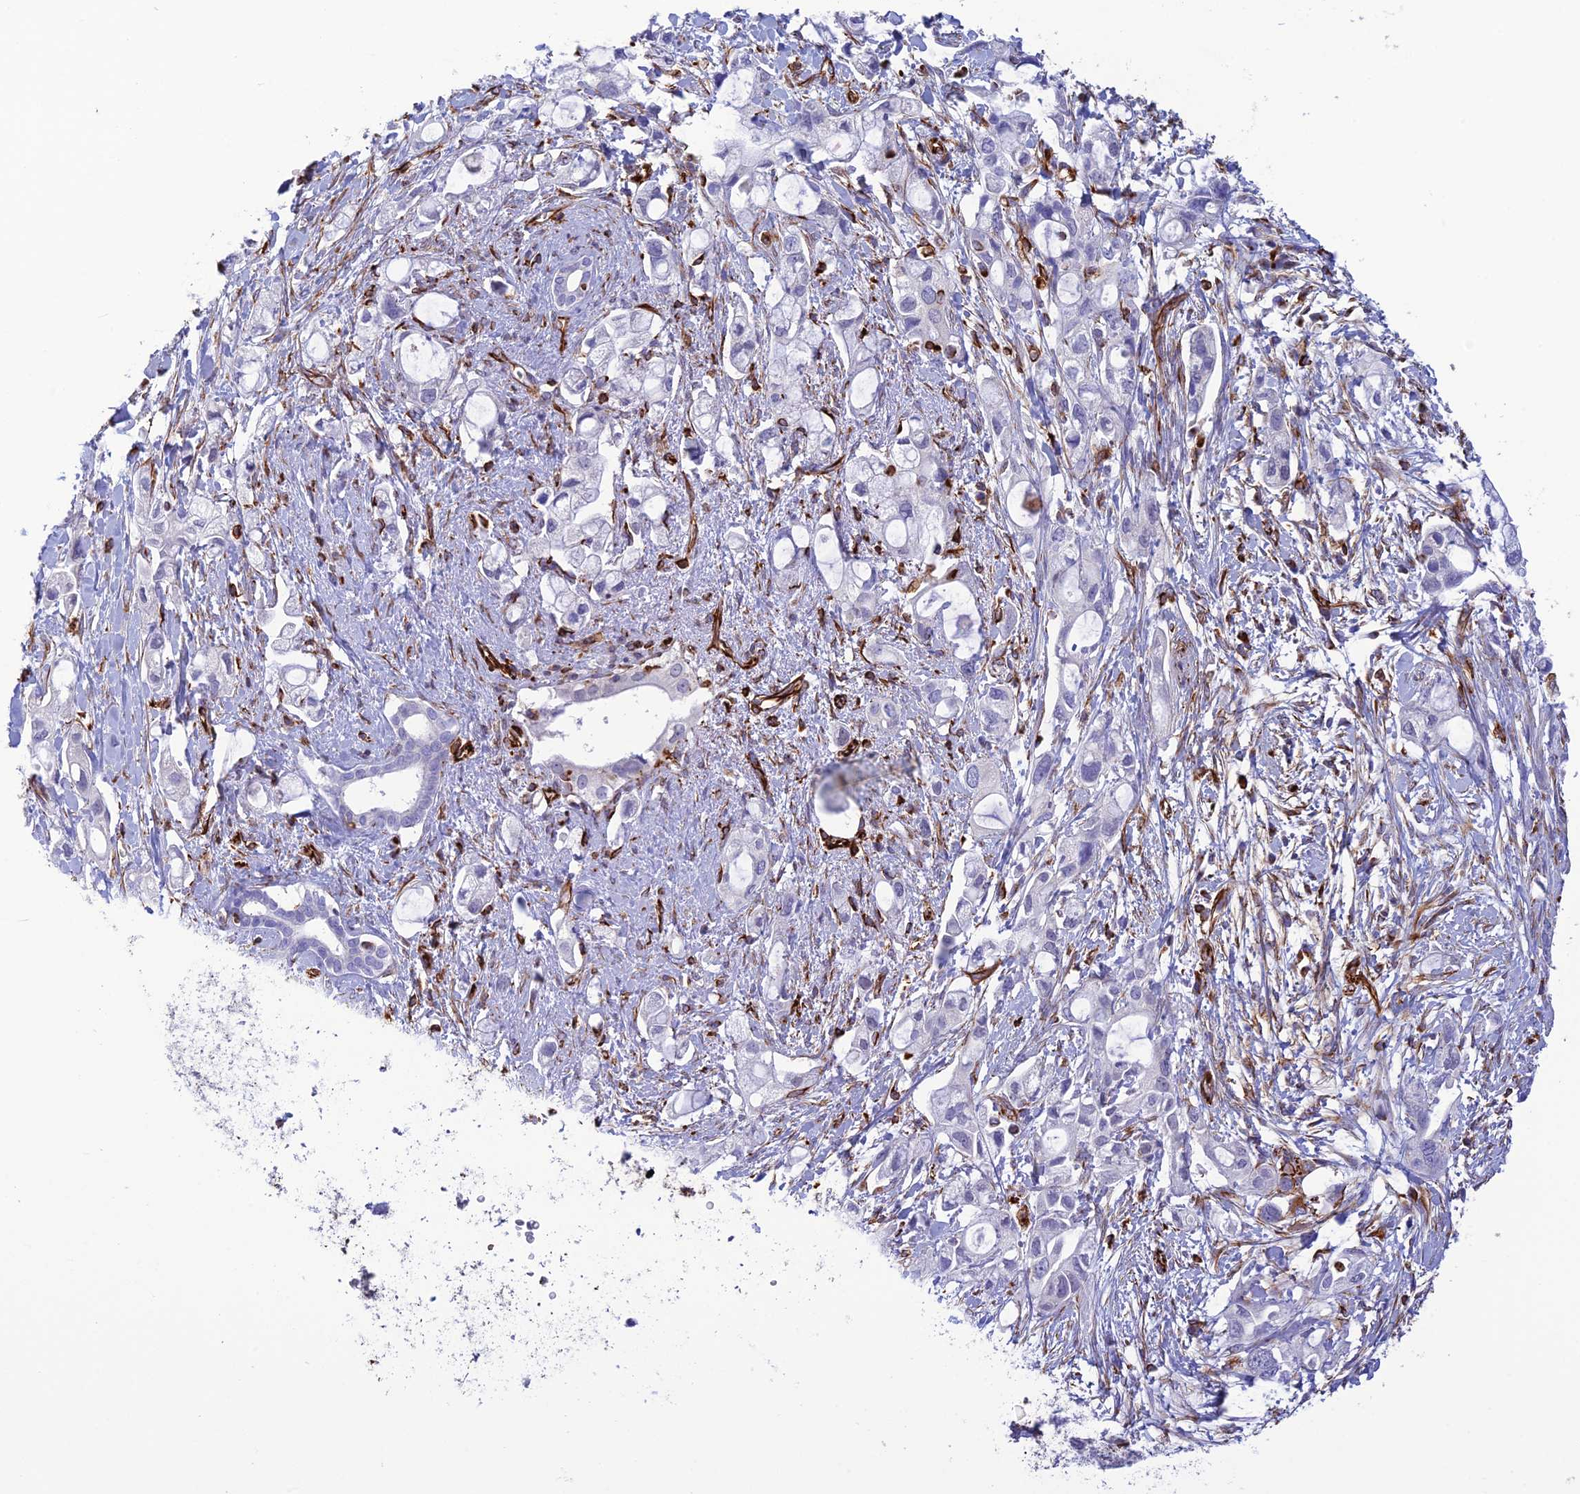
{"staining": {"intensity": "negative", "quantity": "none", "location": "none"}, "tissue": "pancreatic cancer", "cell_type": "Tumor cells", "image_type": "cancer", "snomed": [{"axis": "morphology", "description": "Adenocarcinoma, NOS"}, {"axis": "topography", "description": "Pancreas"}], "caption": "DAB (3,3'-diaminobenzidine) immunohistochemical staining of human pancreatic cancer (adenocarcinoma) shows no significant expression in tumor cells.", "gene": "FBXL20", "patient": {"sex": "female", "age": 56}}